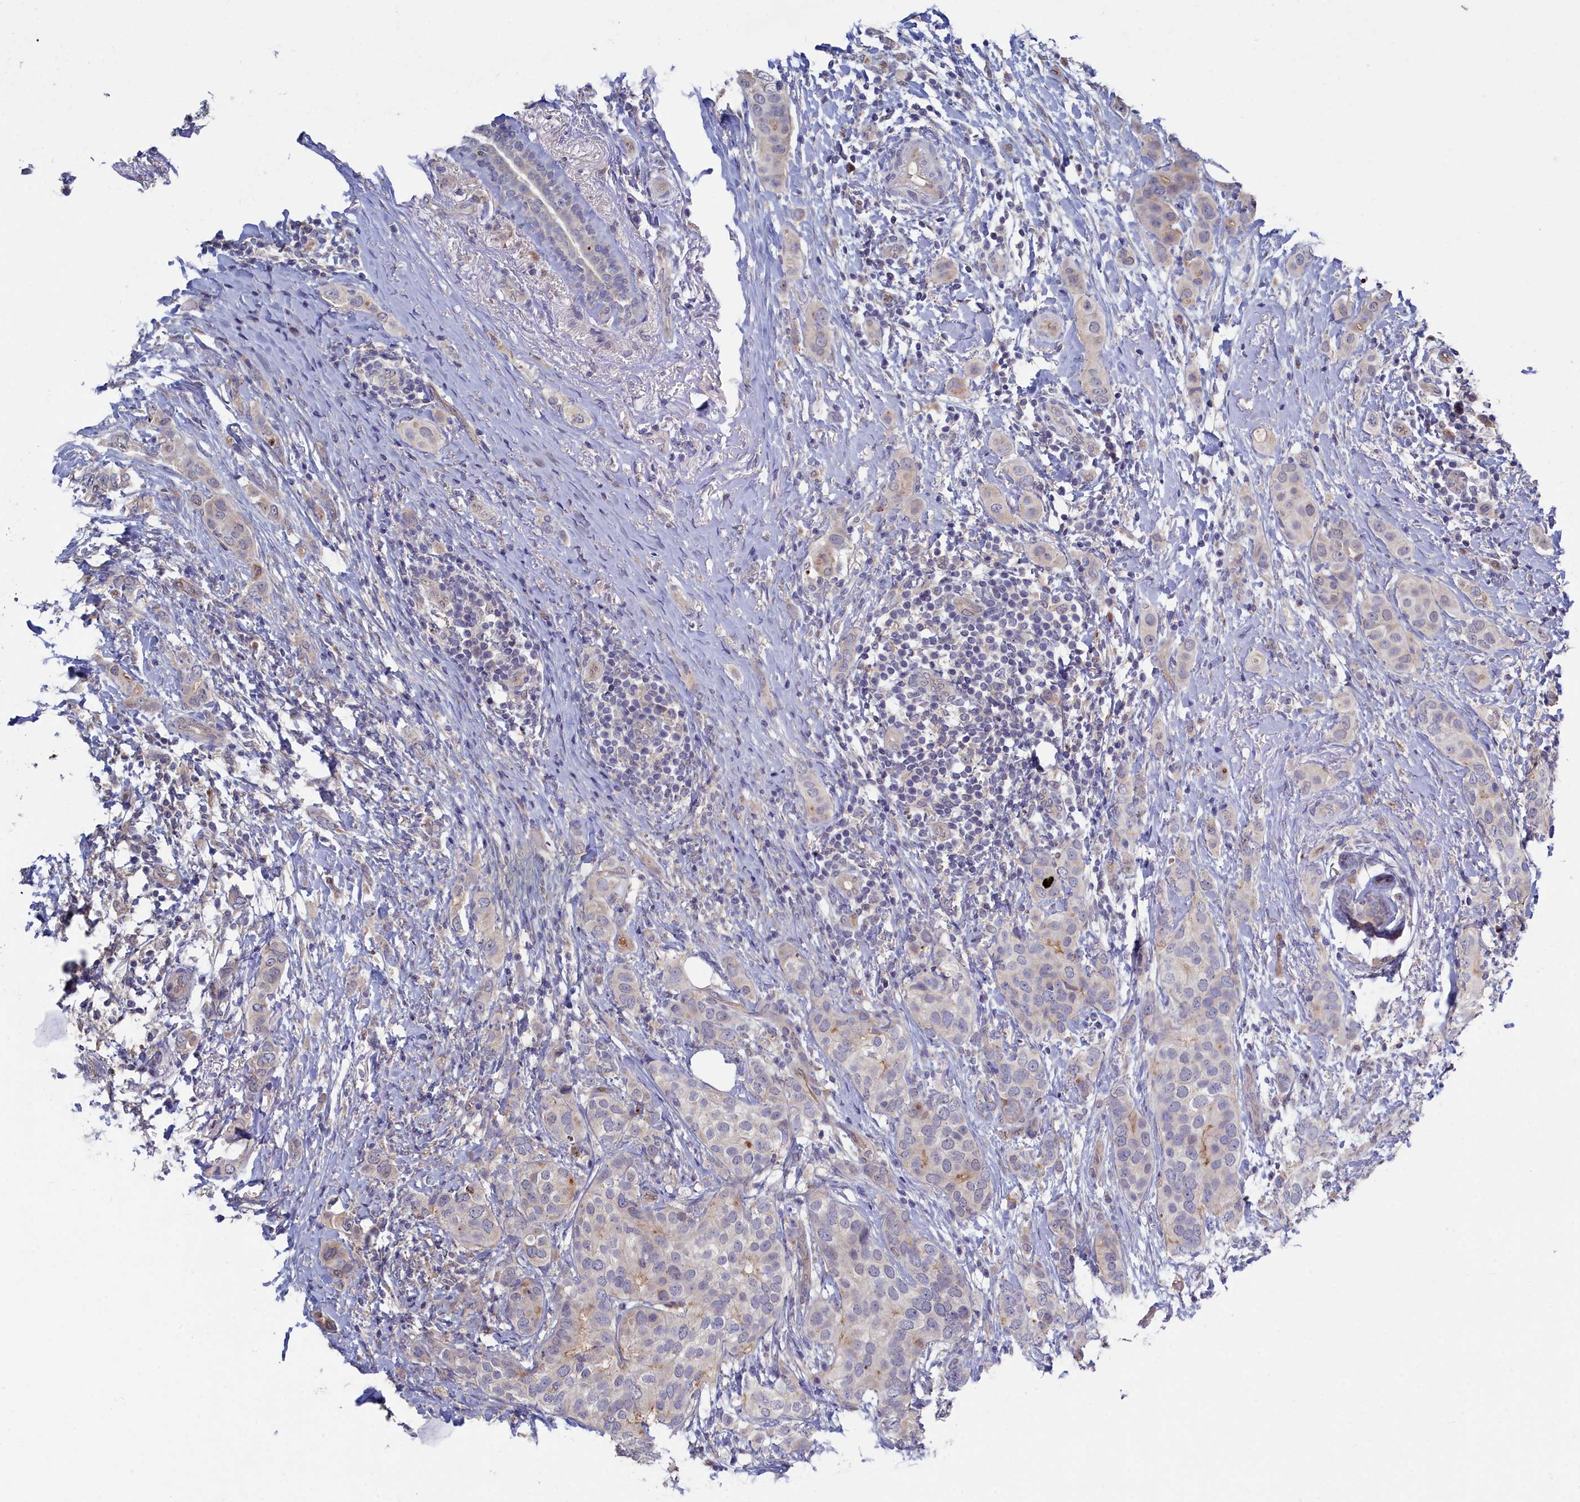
{"staining": {"intensity": "negative", "quantity": "none", "location": "none"}, "tissue": "breast cancer", "cell_type": "Tumor cells", "image_type": "cancer", "snomed": [{"axis": "morphology", "description": "Lobular carcinoma"}, {"axis": "topography", "description": "Breast"}], "caption": "Micrograph shows no significant protein positivity in tumor cells of breast lobular carcinoma.", "gene": "RDX", "patient": {"sex": "female", "age": 51}}